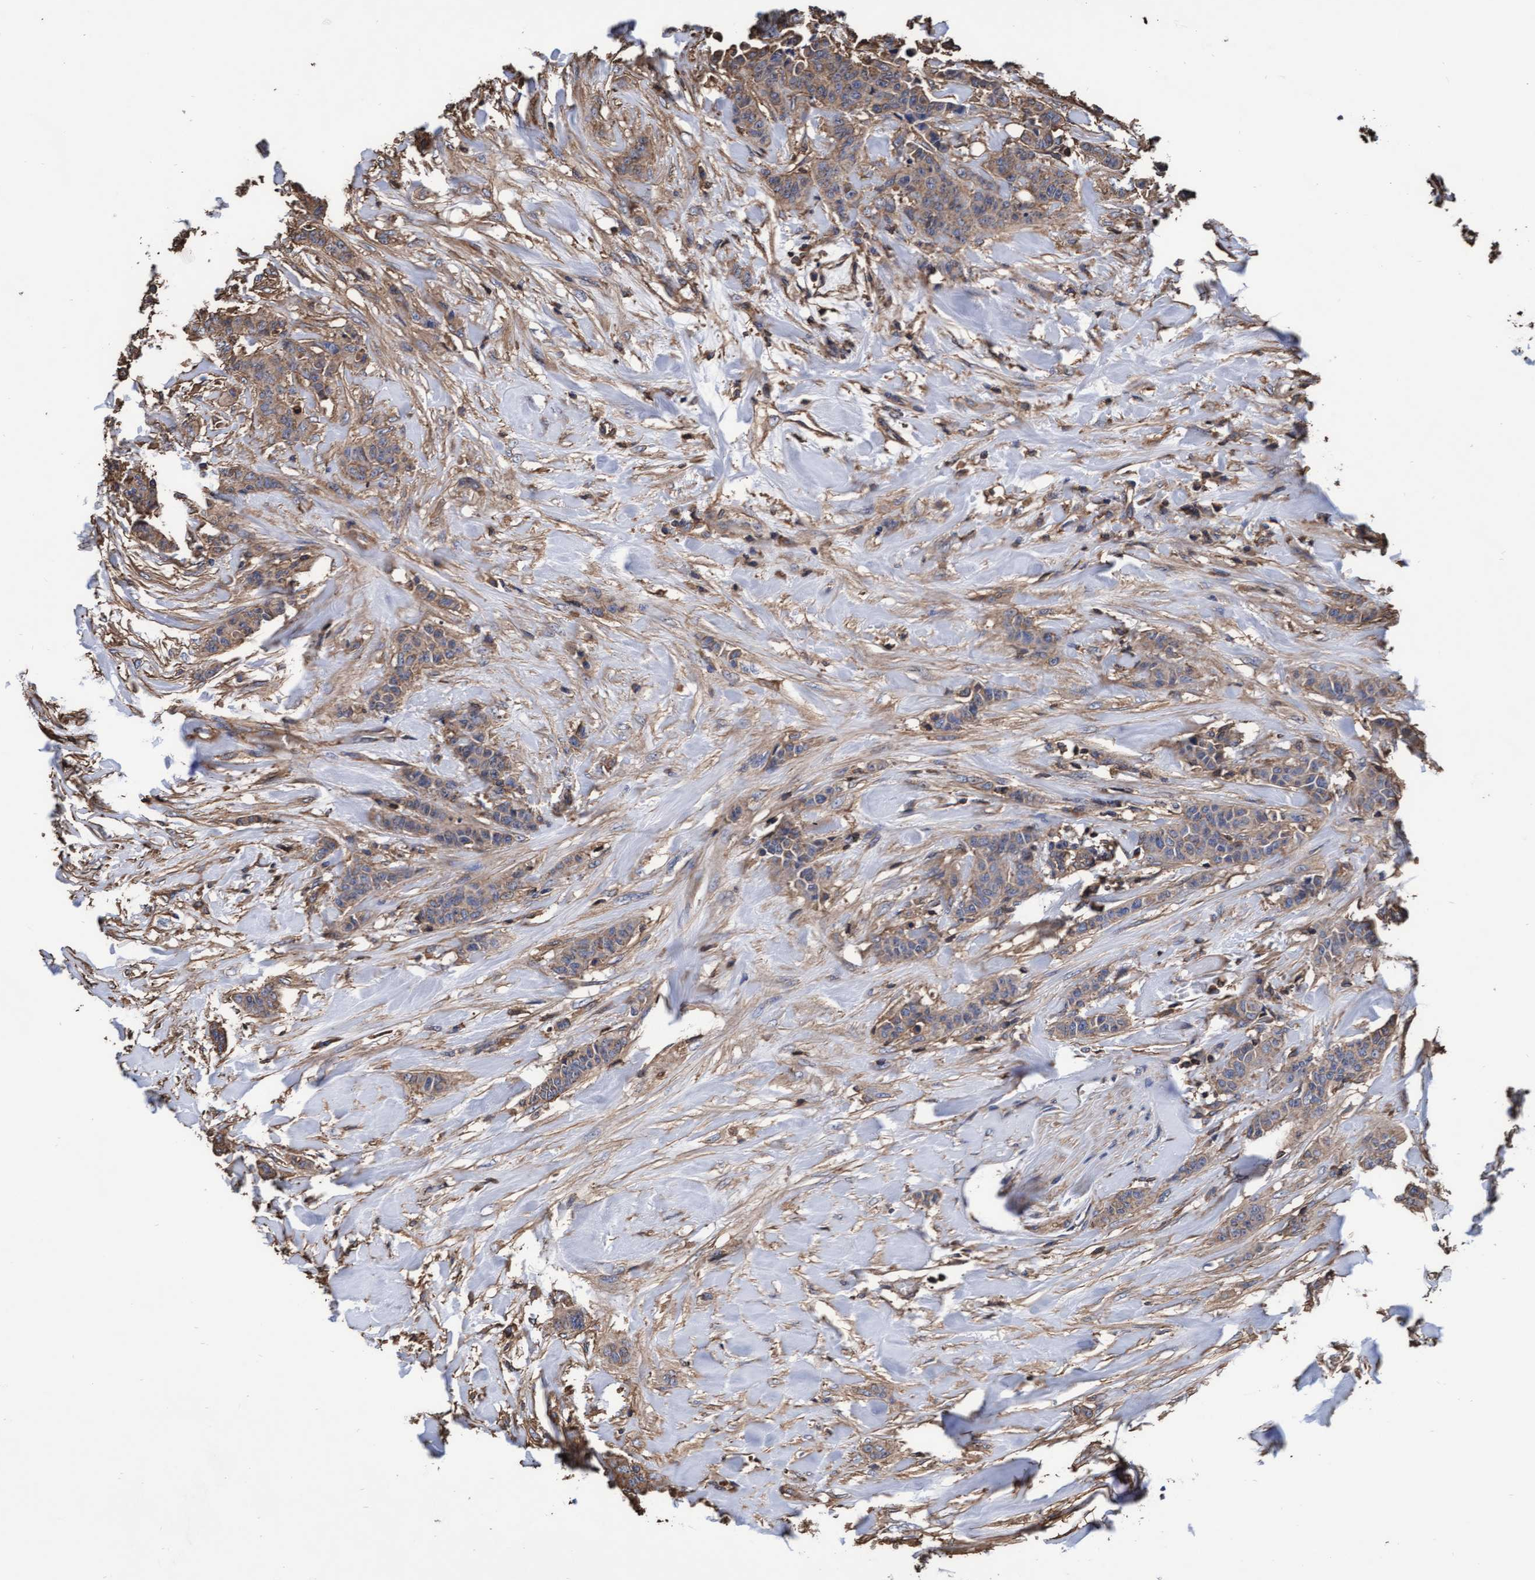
{"staining": {"intensity": "weak", "quantity": ">75%", "location": "cytoplasmic/membranous"}, "tissue": "breast cancer", "cell_type": "Tumor cells", "image_type": "cancer", "snomed": [{"axis": "morphology", "description": "Normal tissue, NOS"}, {"axis": "morphology", "description": "Duct carcinoma"}, {"axis": "topography", "description": "Breast"}], "caption": "Immunohistochemistry (IHC) histopathology image of neoplastic tissue: breast cancer (intraductal carcinoma) stained using IHC reveals low levels of weak protein expression localized specifically in the cytoplasmic/membranous of tumor cells, appearing as a cytoplasmic/membranous brown color.", "gene": "GRHPR", "patient": {"sex": "female", "age": 40}}